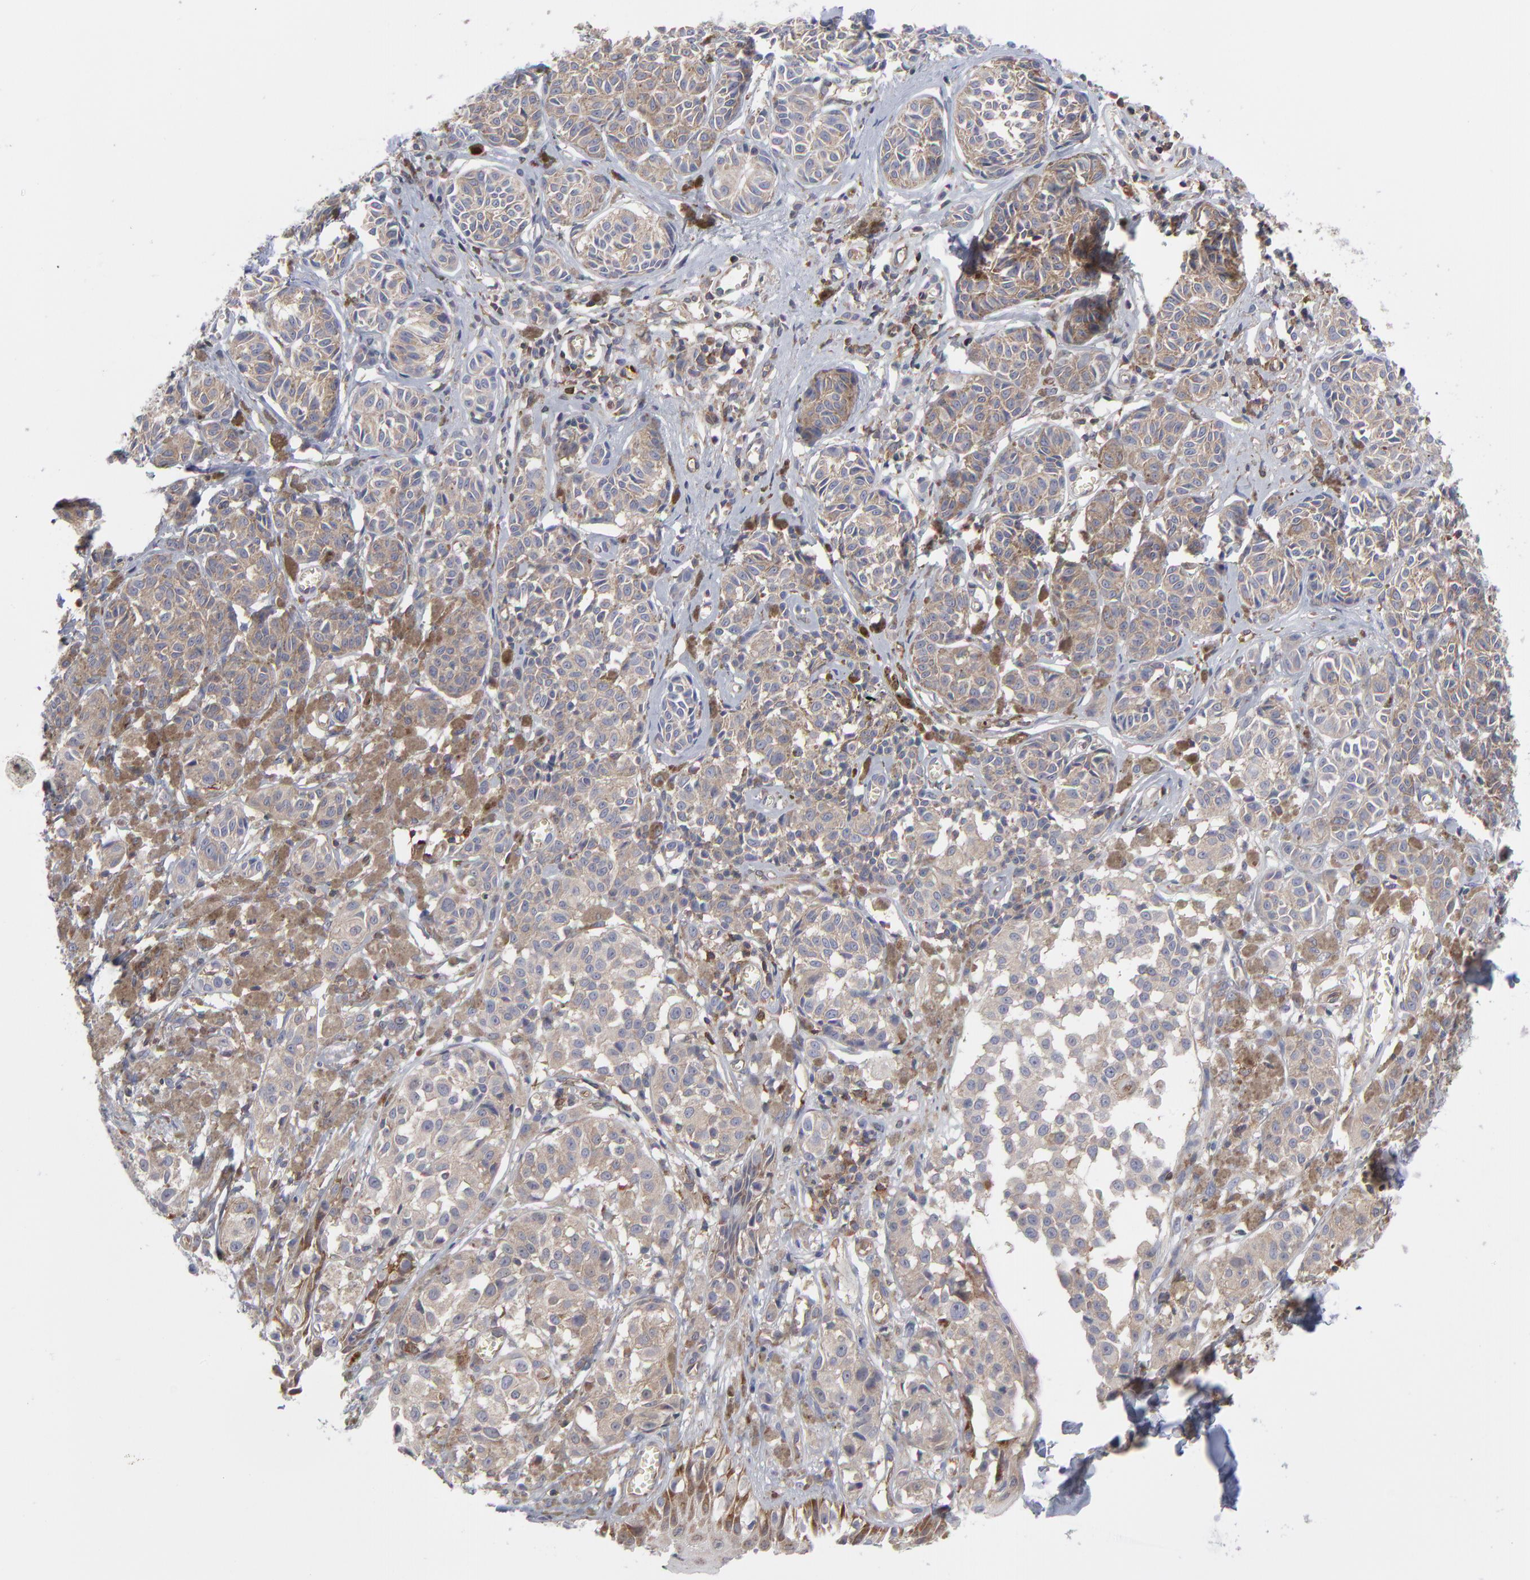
{"staining": {"intensity": "weak", "quantity": "25%-75%", "location": "cytoplasmic/membranous"}, "tissue": "melanoma", "cell_type": "Tumor cells", "image_type": "cancer", "snomed": [{"axis": "morphology", "description": "Malignant melanoma, NOS"}, {"axis": "topography", "description": "Skin"}], "caption": "IHC photomicrograph of malignant melanoma stained for a protein (brown), which exhibits low levels of weak cytoplasmic/membranous positivity in about 25%-75% of tumor cells.", "gene": "NFKBIA", "patient": {"sex": "male", "age": 76}}